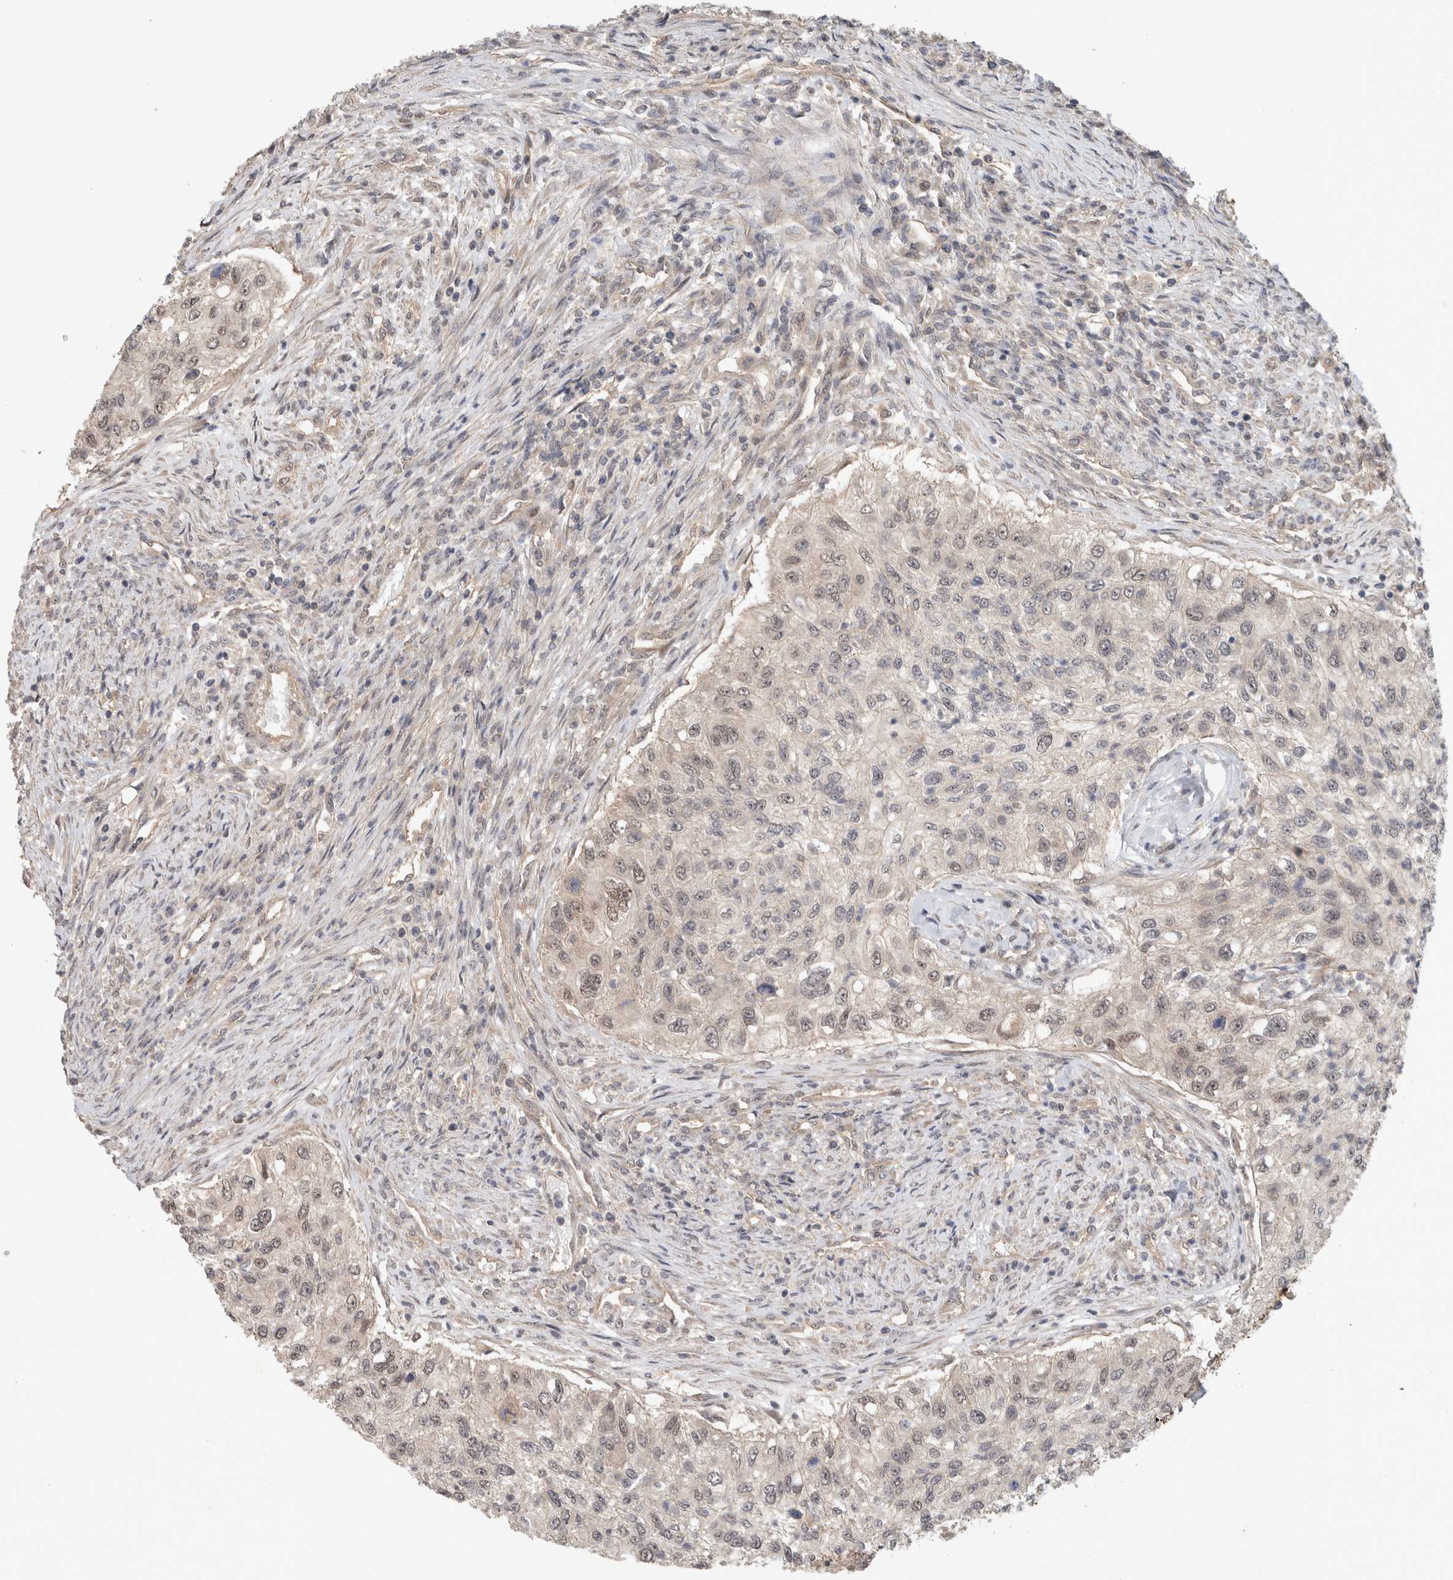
{"staining": {"intensity": "negative", "quantity": "none", "location": "none"}, "tissue": "urothelial cancer", "cell_type": "Tumor cells", "image_type": "cancer", "snomed": [{"axis": "morphology", "description": "Urothelial carcinoma, High grade"}, {"axis": "topography", "description": "Urinary bladder"}], "caption": "Immunohistochemical staining of human urothelial cancer exhibits no significant staining in tumor cells.", "gene": "CRISPLD1", "patient": {"sex": "female", "age": 60}}